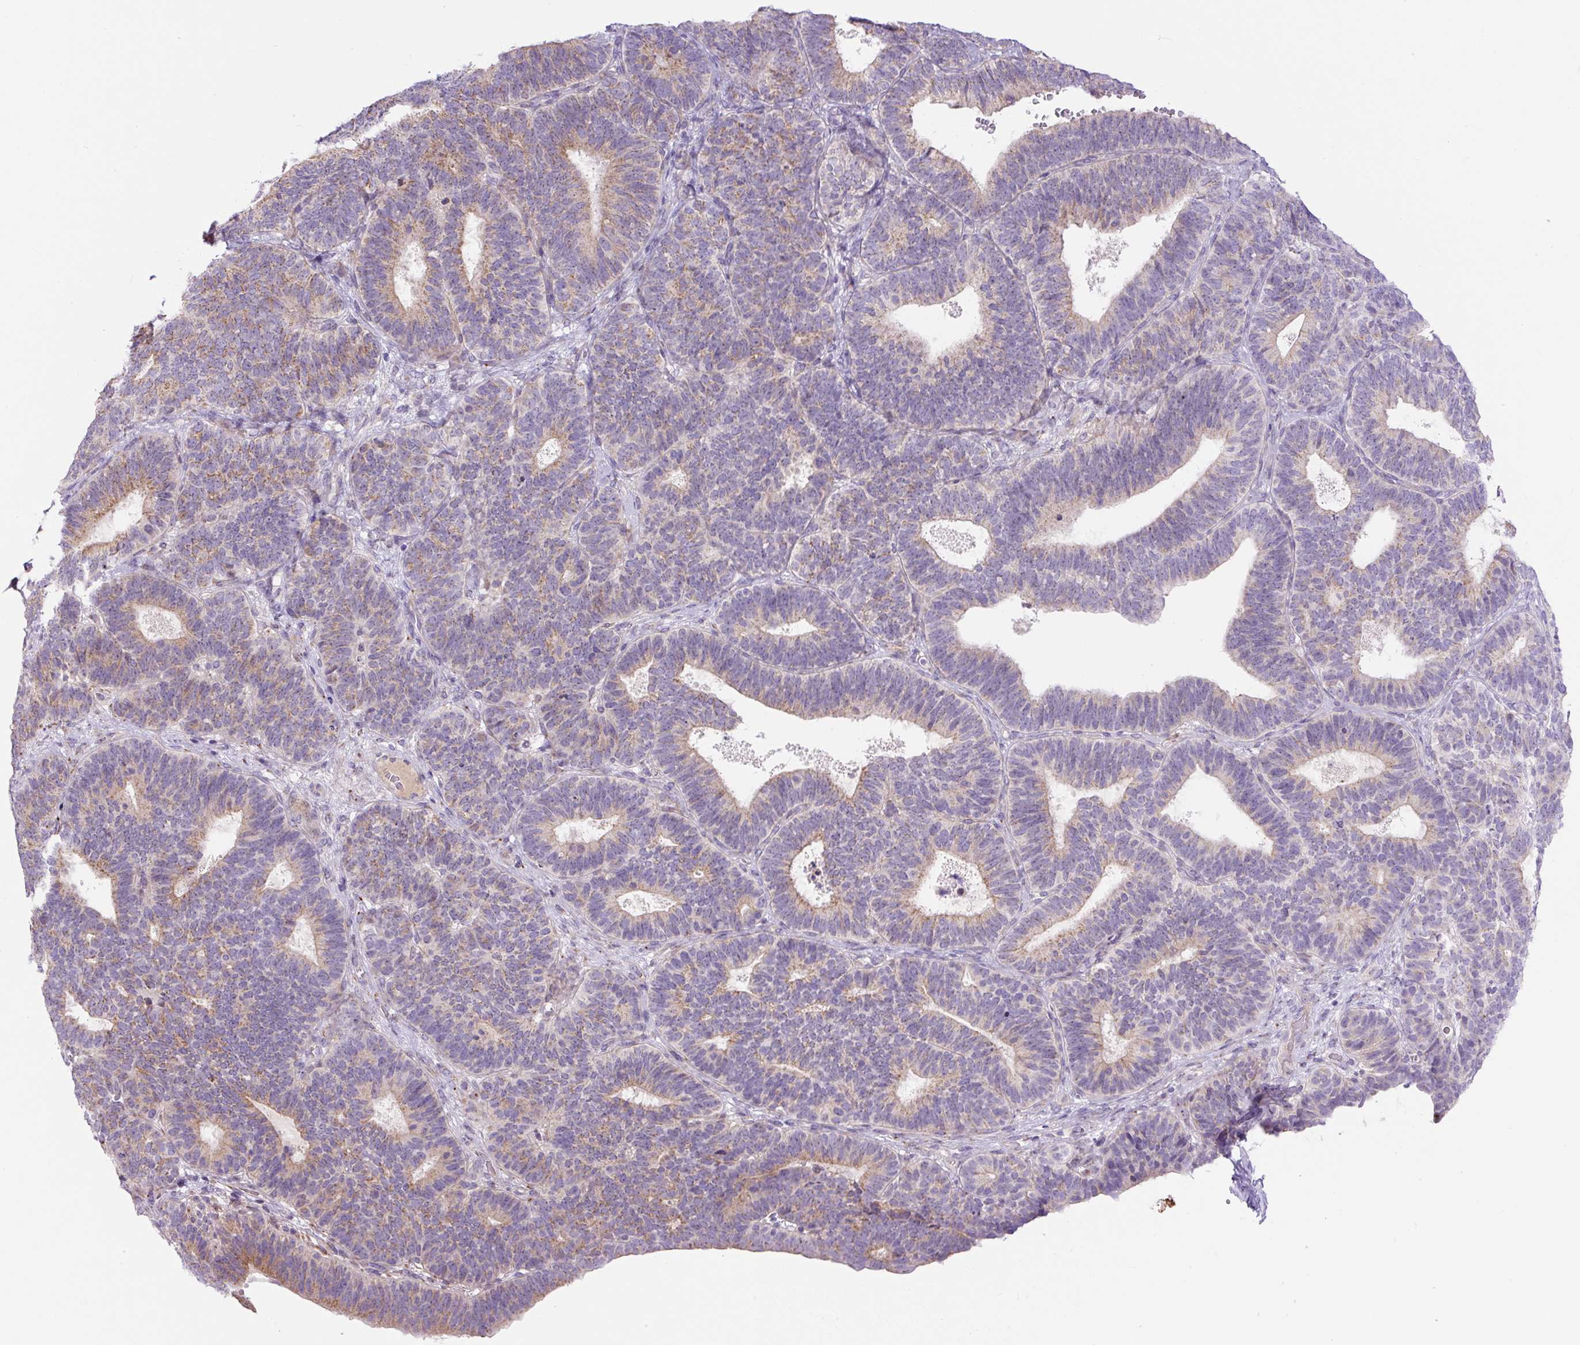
{"staining": {"intensity": "moderate", "quantity": ">75%", "location": "cytoplasmic/membranous"}, "tissue": "endometrial cancer", "cell_type": "Tumor cells", "image_type": "cancer", "snomed": [{"axis": "morphology", "description": "Adenocarcinoma, NOS"}, {"axis": "topography", "description": "Endometrium"}], "caption": "Protein expression analysis of adenocarcinoma (endometrial) reveals moderate cytoplasmic/membranous staining in about >75% of tumor cells.", "gene": "ZNF596", "patient": {"sex": "female", "age": 70}}